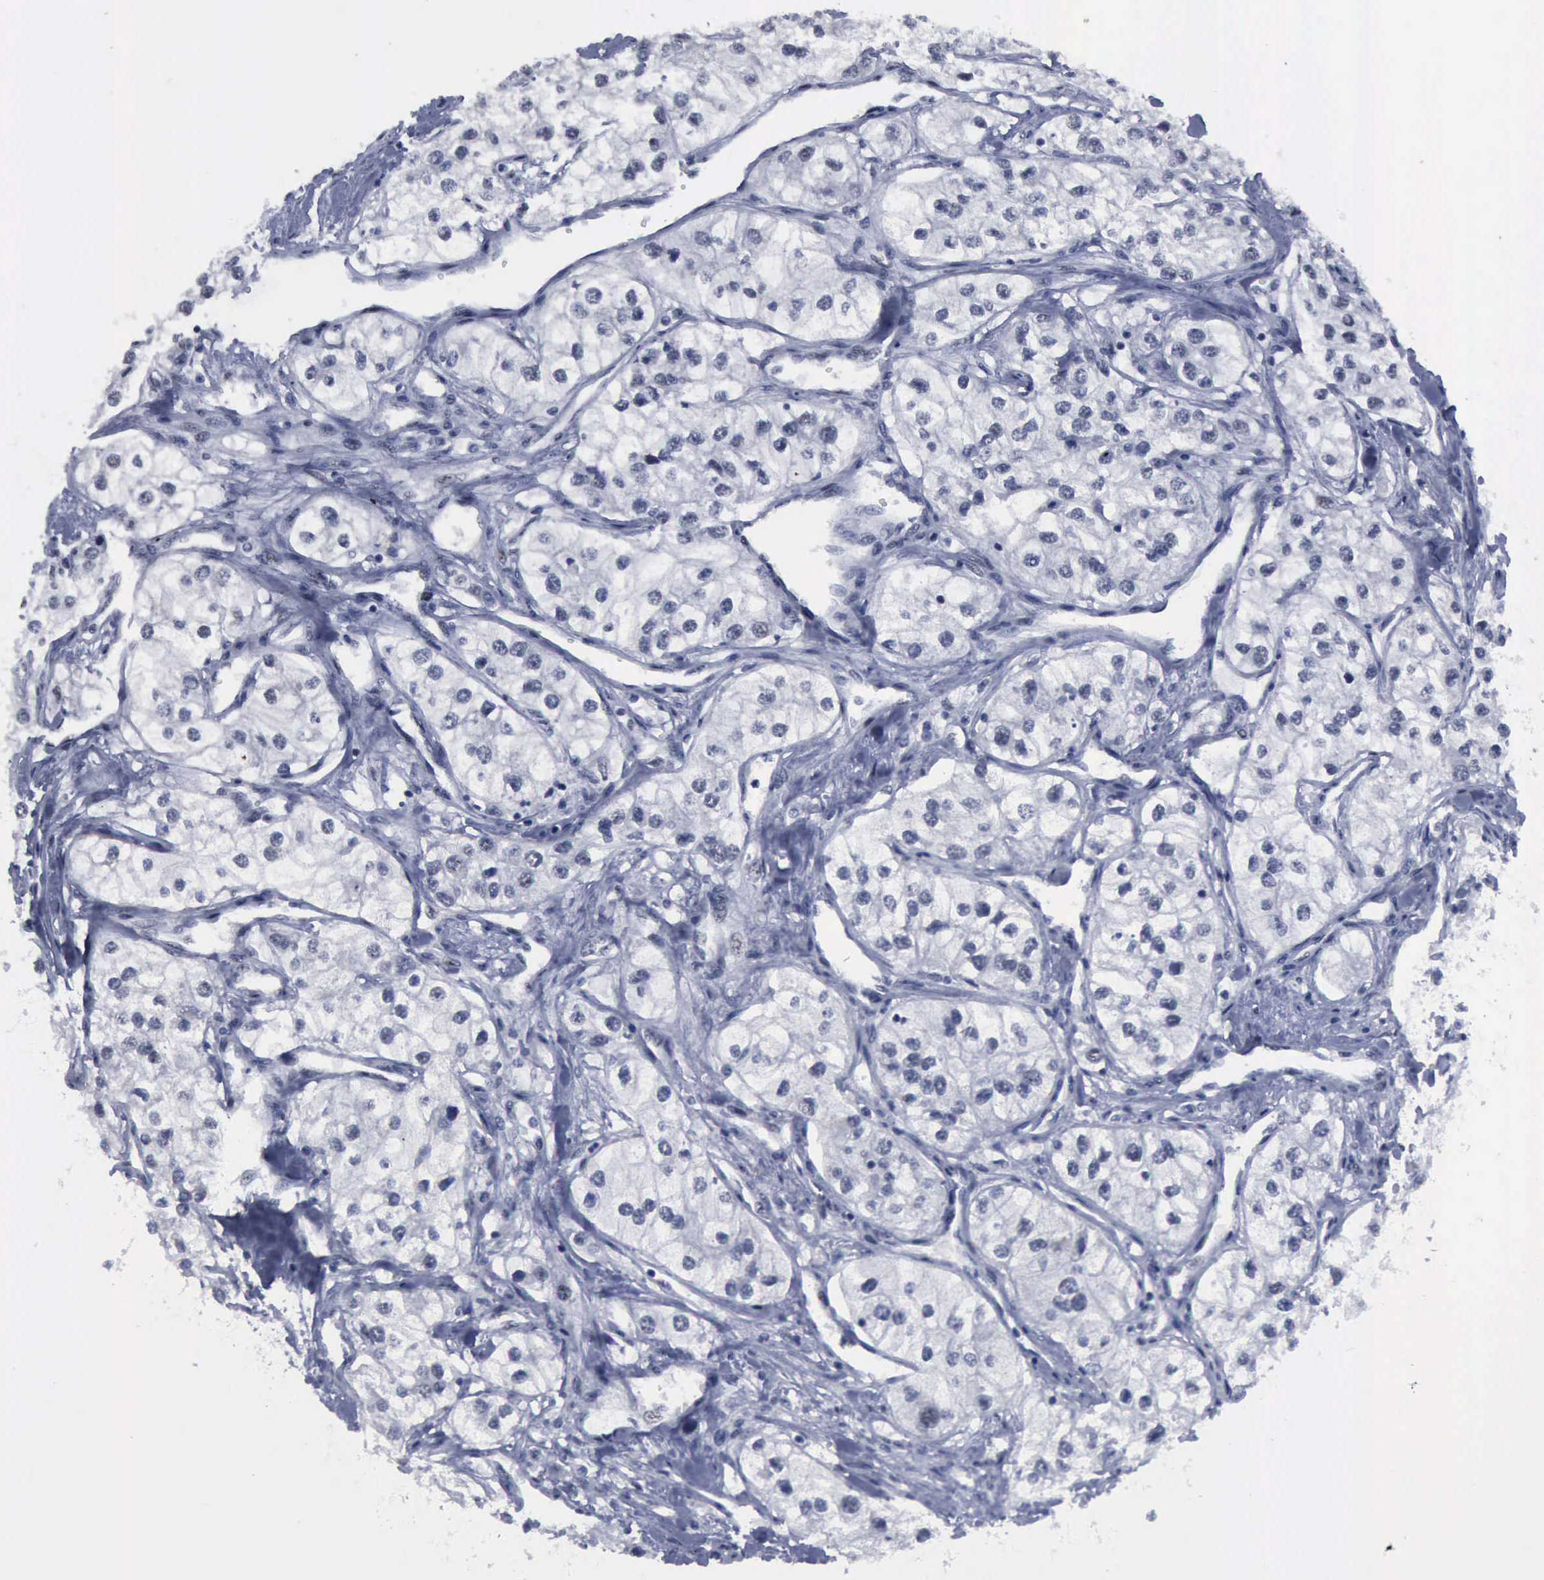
{"staining": {"intensity": "negative", "quantity": "none", "location": "none"}, "tissue": "renal cancer", "cell_type": "Tumor cells", "image_type": "cancer", "snomed": [{"axis": "morphology", "description": "Adenocarcinoma, NOS"}, {"axis": "topography", "description": "Kidney"}], "caption": "IHC of human renal cancer (adenocarcinoma) exhibits no positivity in tumor cells. Nuclei are stained in blue.", "gene": "BRD1", "patient": {"sex": "male", "age": 57}}